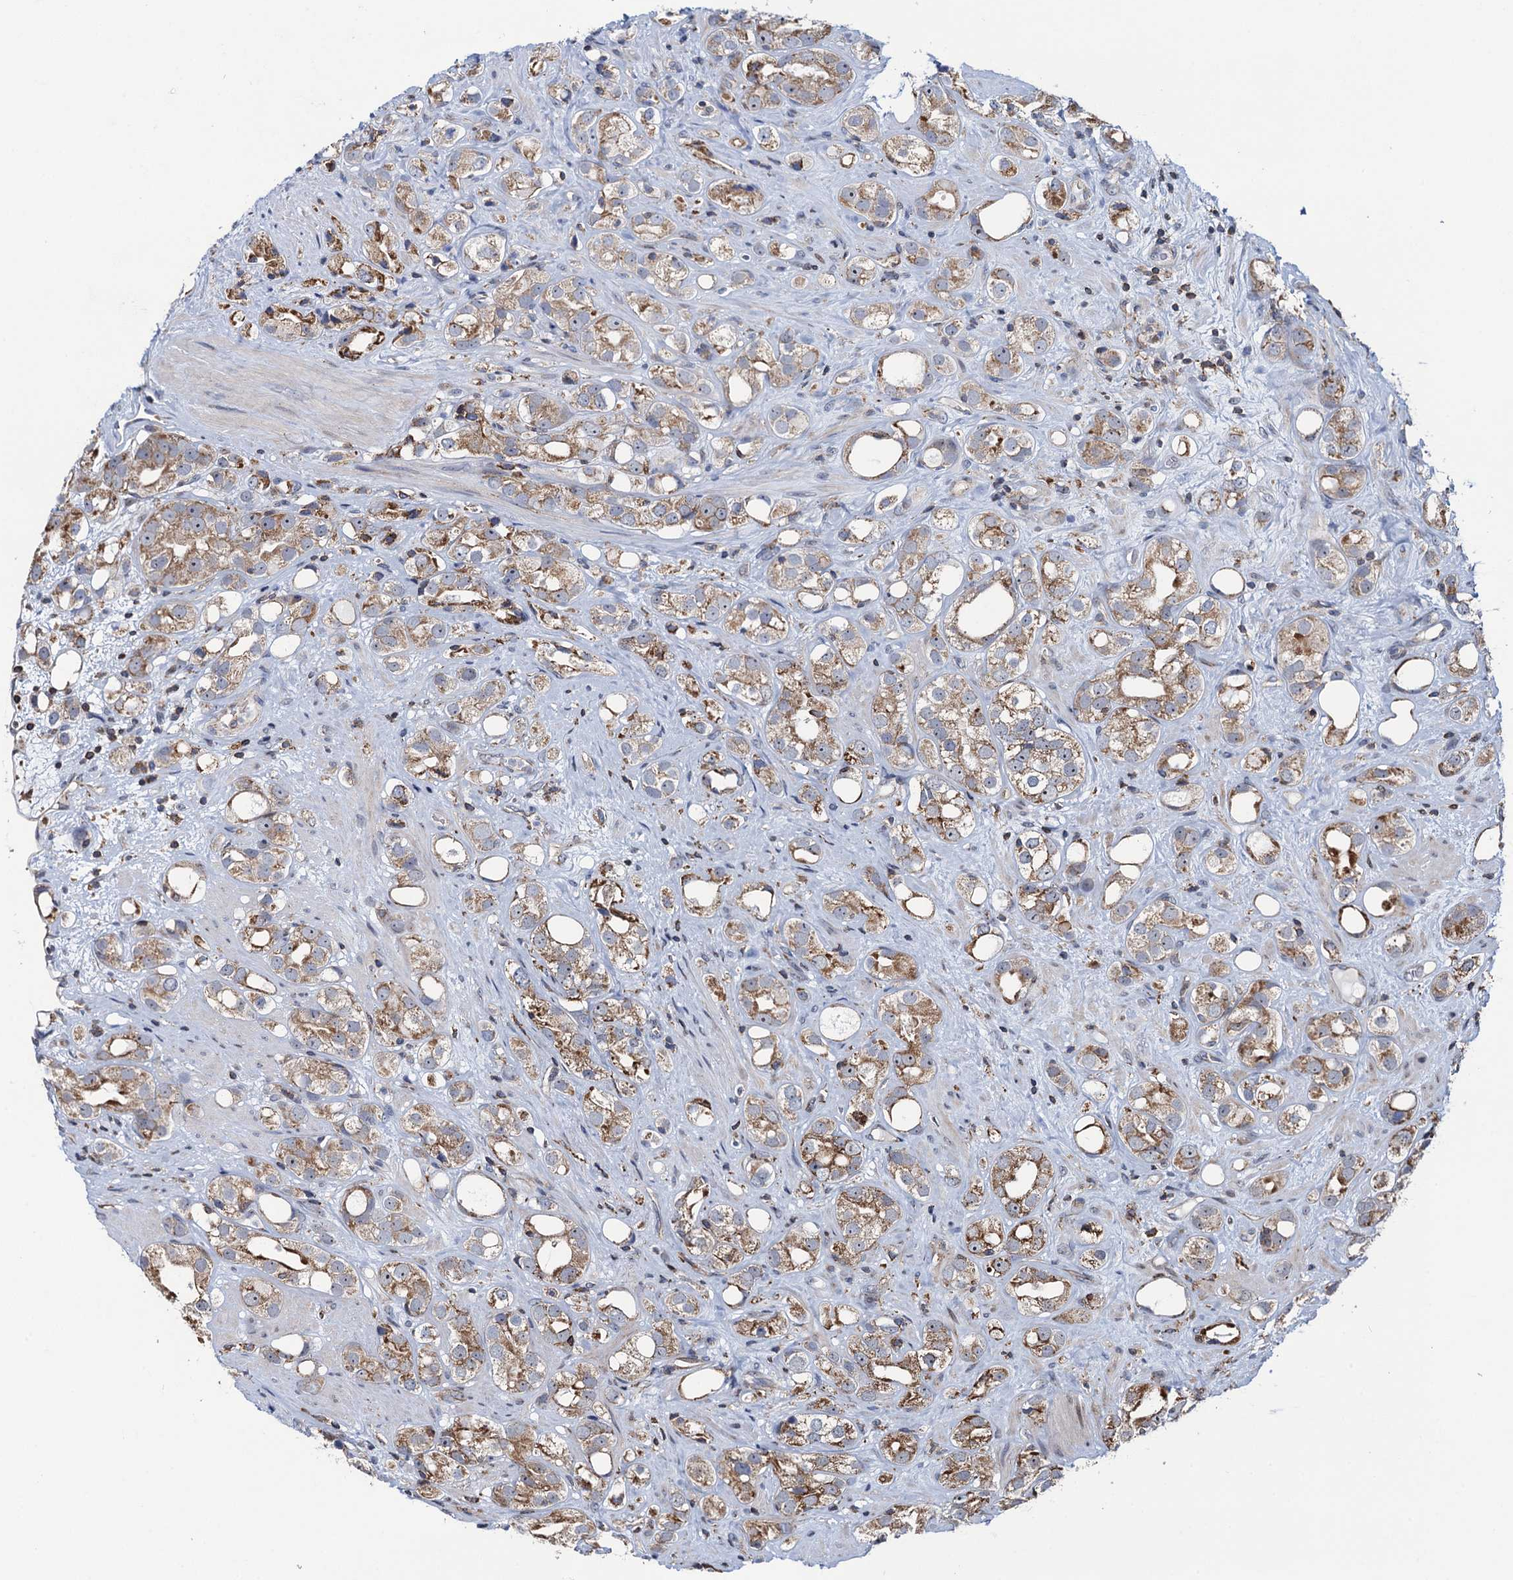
{"staining": {"intensity": "moderate", "quantity": ">75%", "location": "cytoplasmic/membranous"}, "tissue": "prostate cancer", "cell_type": "Tumor cells", "image_type": "cancer", "snomed": [{"axis": "morphology", "description": "Adenocarcinoma, NOS"}, {"axis": "topography", "description": "Prostate"}], "caption": "Human adenocarcinoma (prostate) stained for a protein (brown) reveals moderate cytoplasmic/membranous positive positivity in about >75% of tumor cells.", "gene": "CCDC102A", "patient": {"sex": "male", "age": 79}}